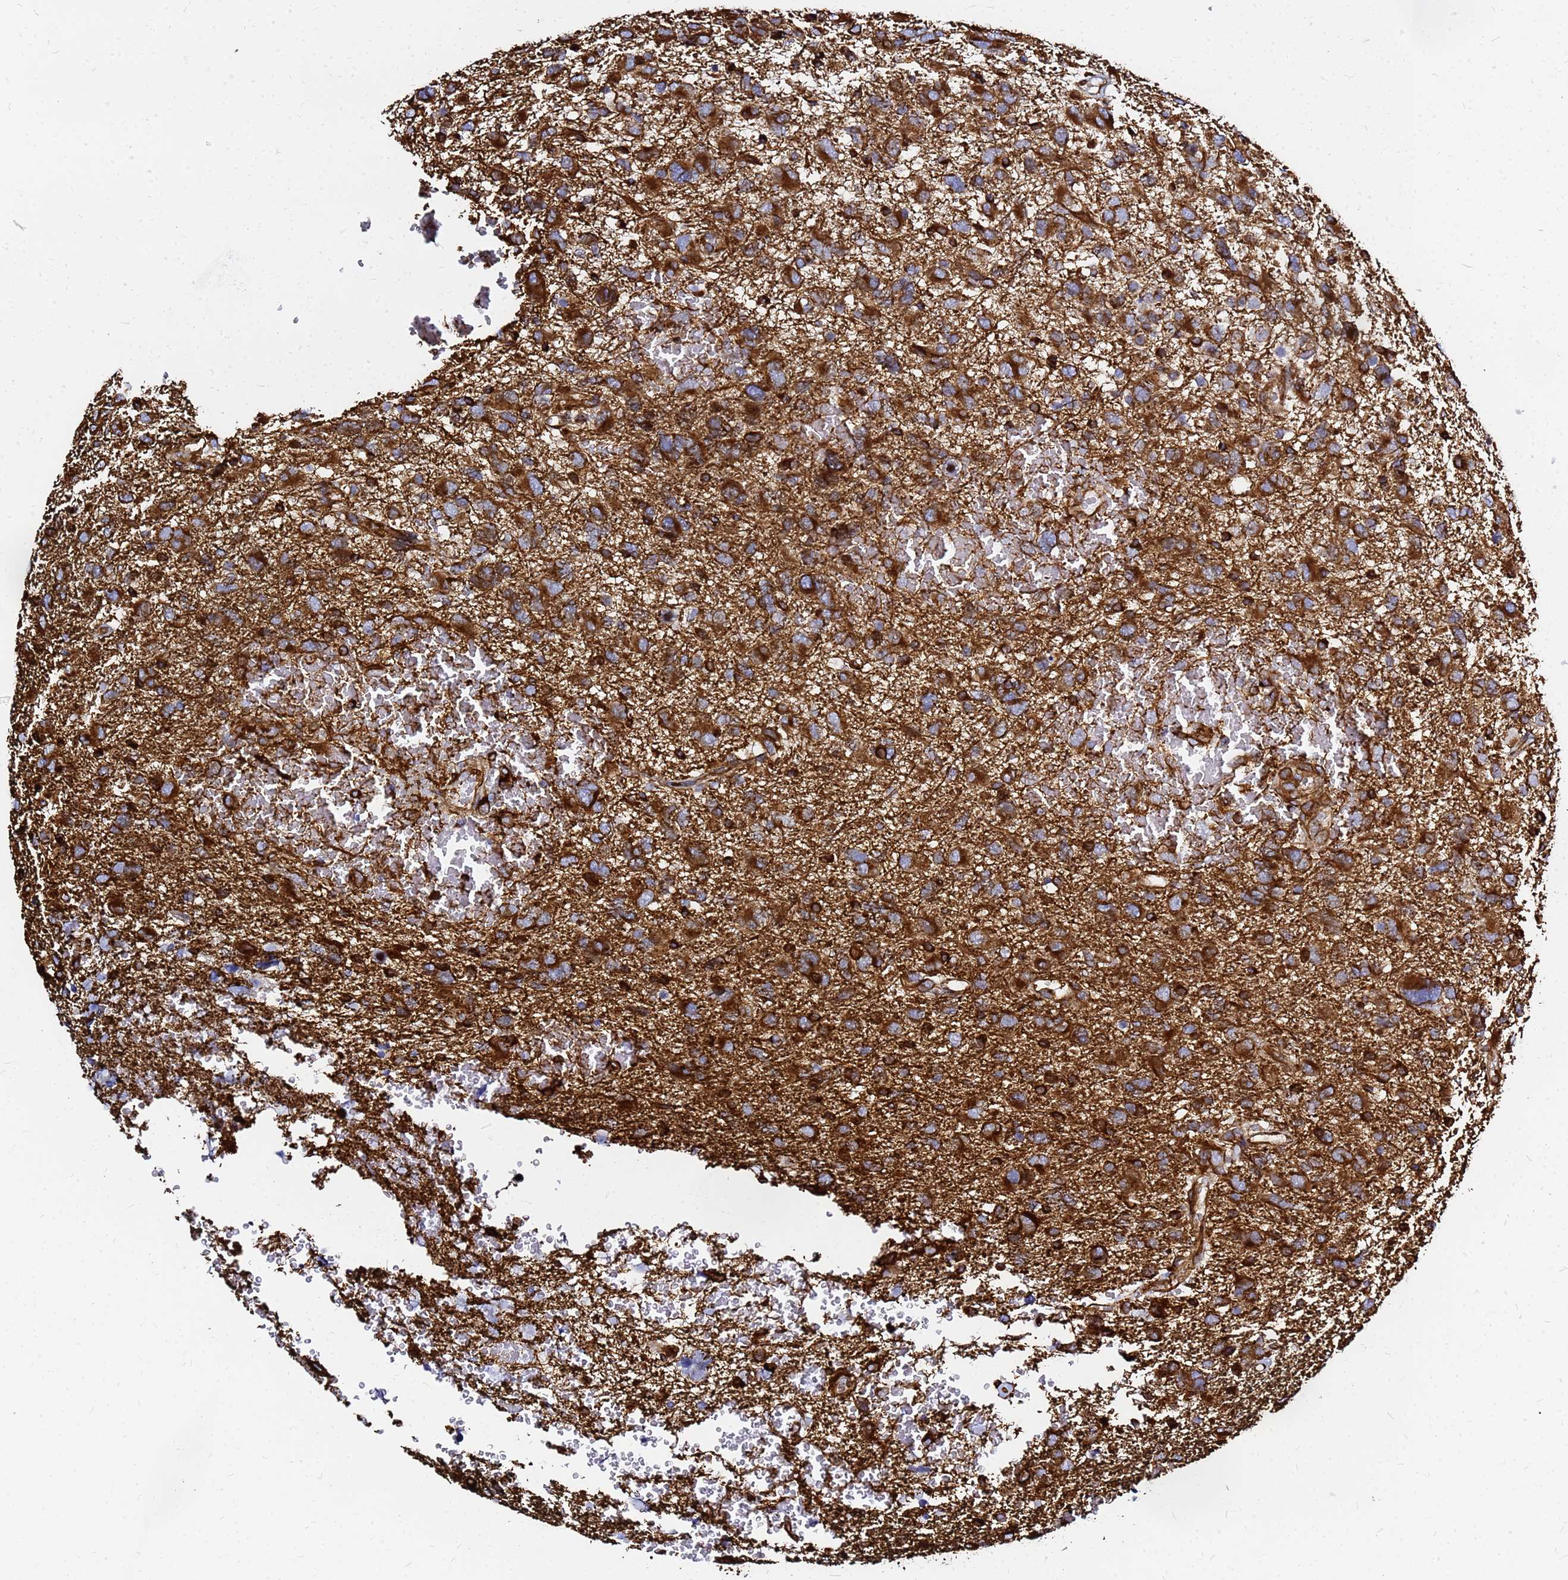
{"staining": {"intensity": "strong", "quantity": ">75%", "location": "cytoplasmic/membranous"}, "tissue": "glioma", "cell_type": "Tumor cells", "image_type": "cancer", "snomed": [{"axis": "morphology", "description": "Glioma, malignant, High grade"}, {"axis": "topography", "description": "Brain"}], "caption": "Immunohistochemistry (IHC) of glioma displays high levels of strong cytoplasmic/membranous expression in approximately >75% of tumor cells.", "gene": "TUBA8", "patient": {"sex": "male", "age": 61}}